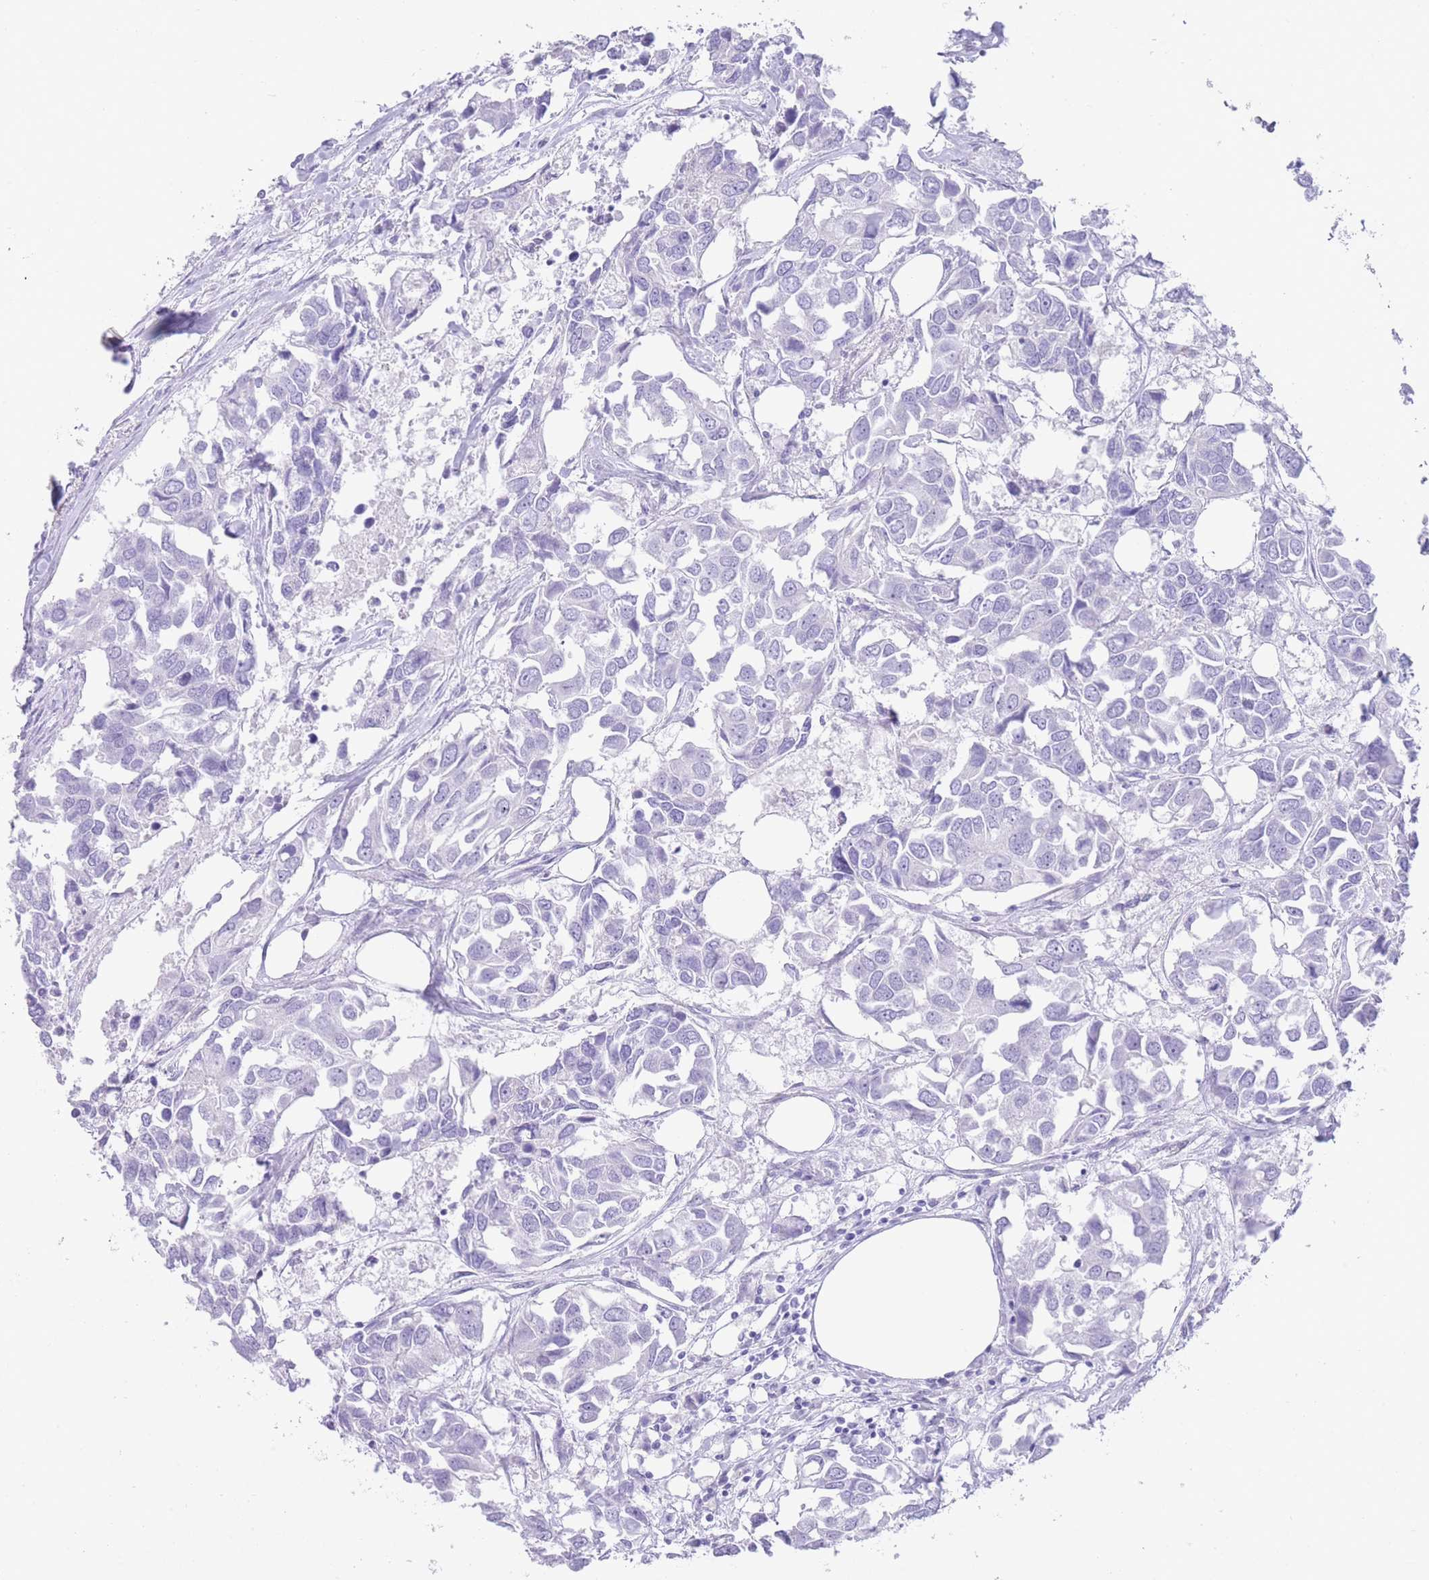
{"staining": {"intensity": "negative", "quantity": "none", "location": "none"}, "tissue": "breast cancer", "cell_type": "Tumor cells", "image_type": "cancer", "snomed": [{"axis": "morphology", "description": "Duct carcinoma"}, {"axis": "topography", "description": "Breast"}], "caption": "Immunohistochemical staining of human intraductal carcinoma (breast) demonstrates no significant expression in tumor cells. (Stains: DAB (3,3'-diaminobenzidine) immunohistochemistry with hematoxylin counter stain, Microscopy: brightfield microscopy at high magnification).", "gene": "ELOA2", "patient": {"sex": "female", "age": 83}}